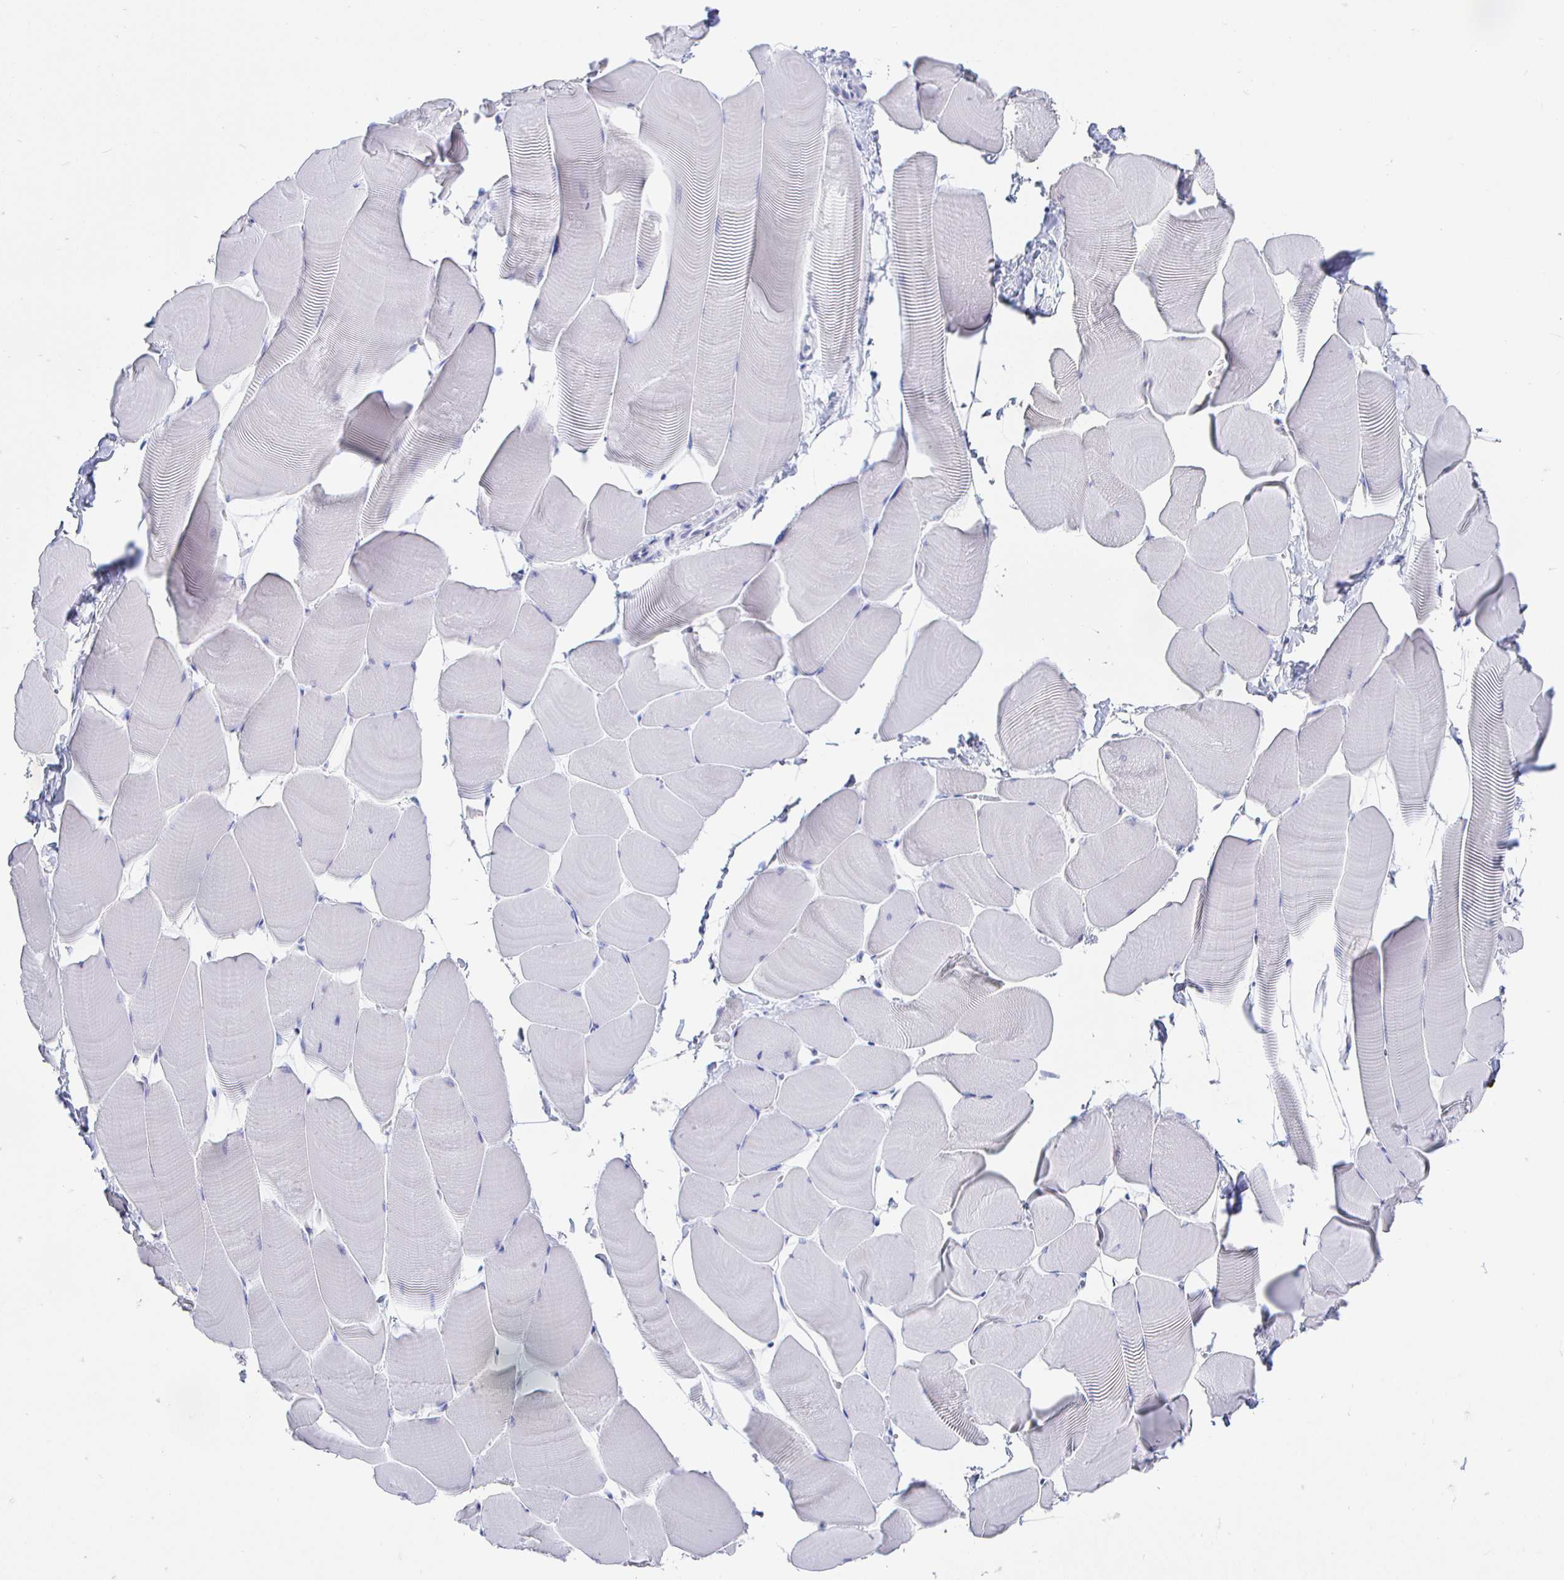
{"staining": {"intensity": "negative", "quantity": "none", "location": "none"}, "tissue": "skeletal muscle", "cell_type": "Myocytes", "image_type": "normal", "snomed": [{"axis": "morphology", "description": "Normal tissue, NOS"}, {"axis": "topography", "description": "Skeletal muscle"}], "caption": "Immunohistochemistry (IHC) of benign human skeletal muscle demonstrates no staining in myocytes.", "gene": "CLCA1", "patient": {"sex": "male", "age": 25}}